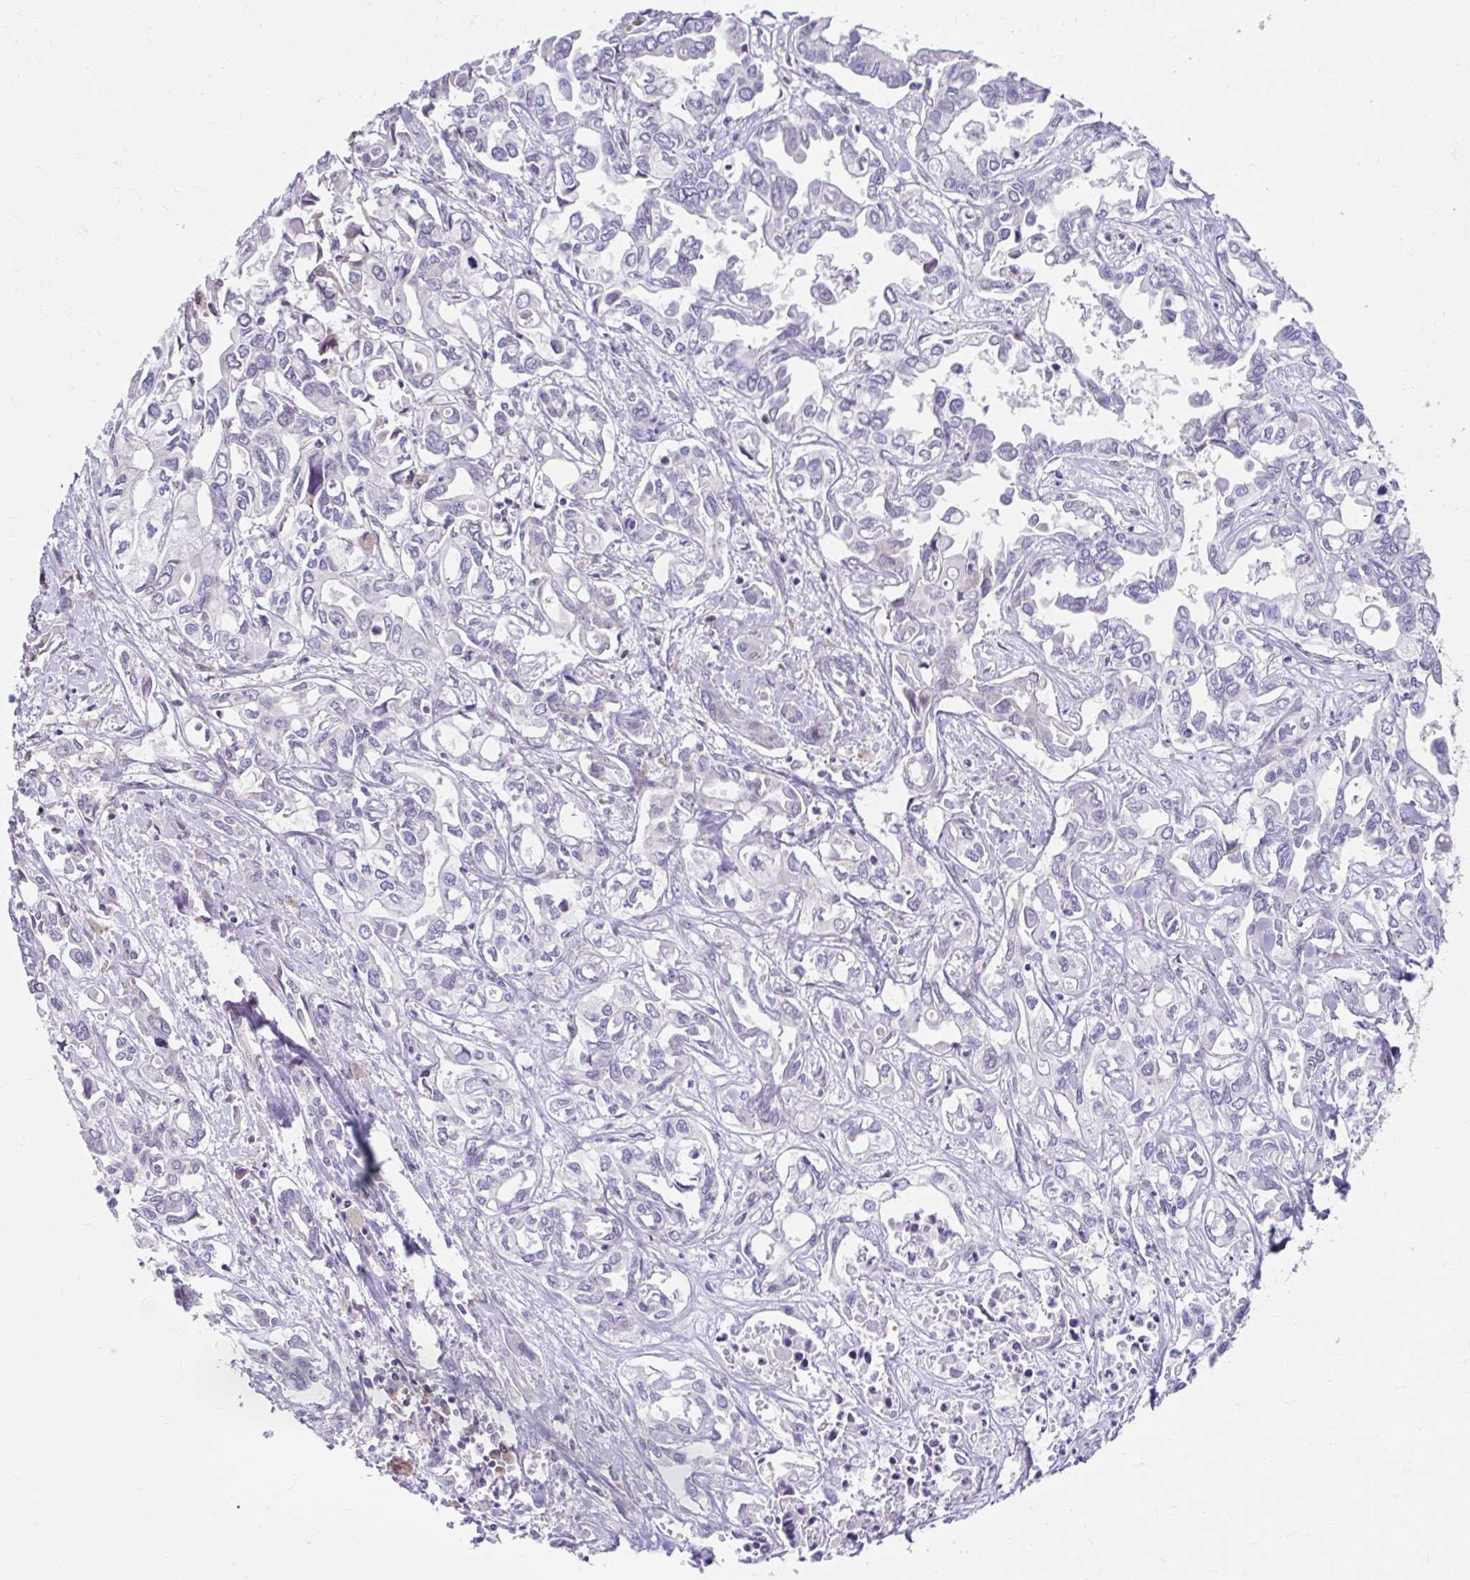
{"staining": {"intensity": "negative", "quantity": "none", "location": "none"}, "tissue": "liver cancer", "cell_type": "Tumor cells", "image_type": "cancer", "snomed": [{"axis": "morphology", "description": "Cholangiocarcinoma"}, {"axis": "topography", "description": "Liver"}], "caption": "The histopathology image shows no staining of tumor cells in liver cholangiocarcinoma. Nuclei are stained in blue.", "gene": "NT5C1B", "patient": {"sex": "female", "age": 64}}